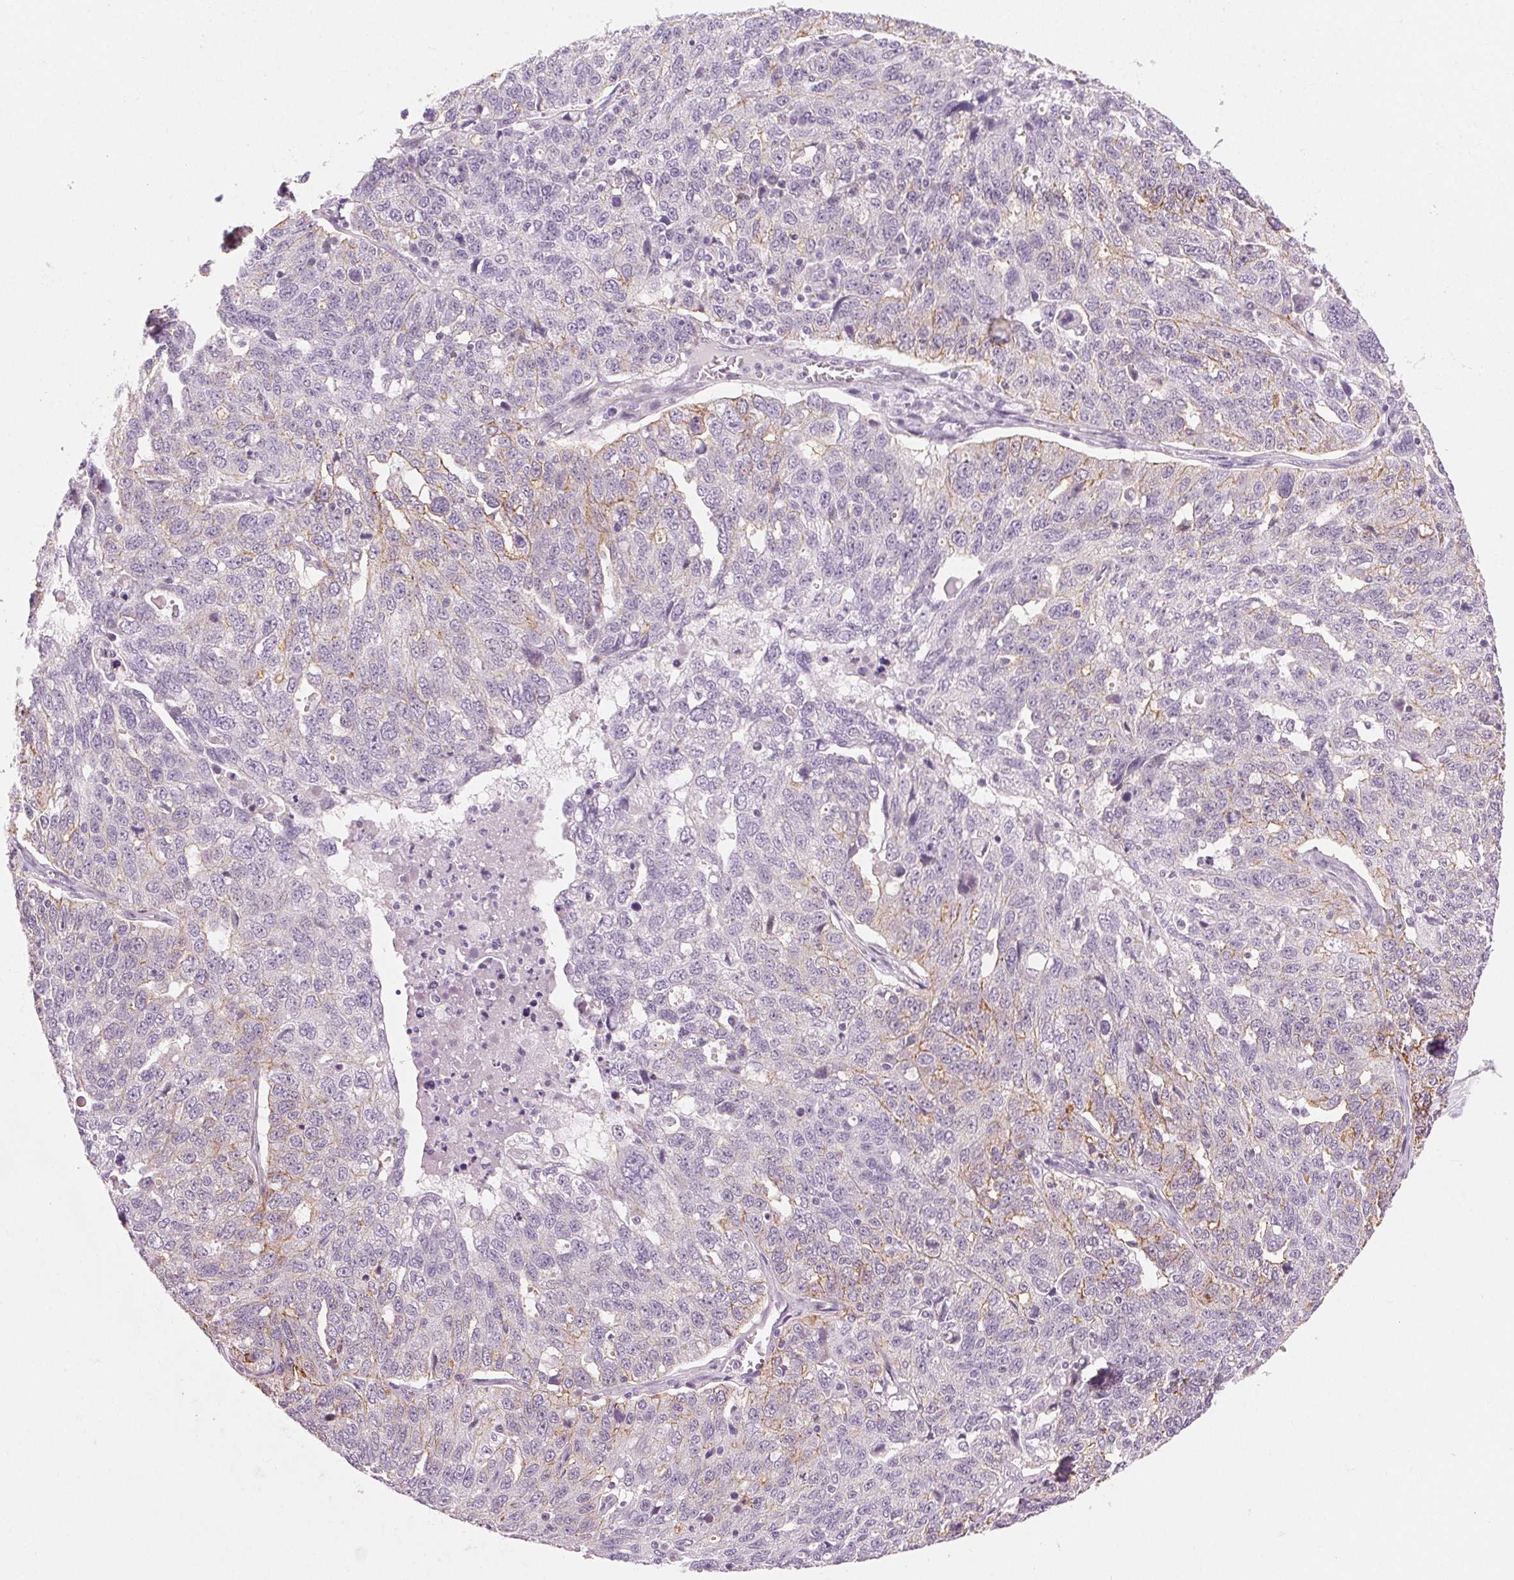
{"staining": {"intensity": "weak", "quantity": "<25%", "location": "cytoplasmic/membranous"}, "tissue": "ovarian cancer", "cell_type": "Tumor cells", "image_type": "cancer", "snomed": [{"axis": "morphology", "description": "Cystadenocarcinoma, serous, NOS"}, {"axis": "topography", "description": "Ovary"}], "caption": "Tumor cells are negative for brown protein staining in serous cystadenocarcinoma (ovarian).", "gene": "AIF1L", "patient": {"sex": "female", "age": 71}}